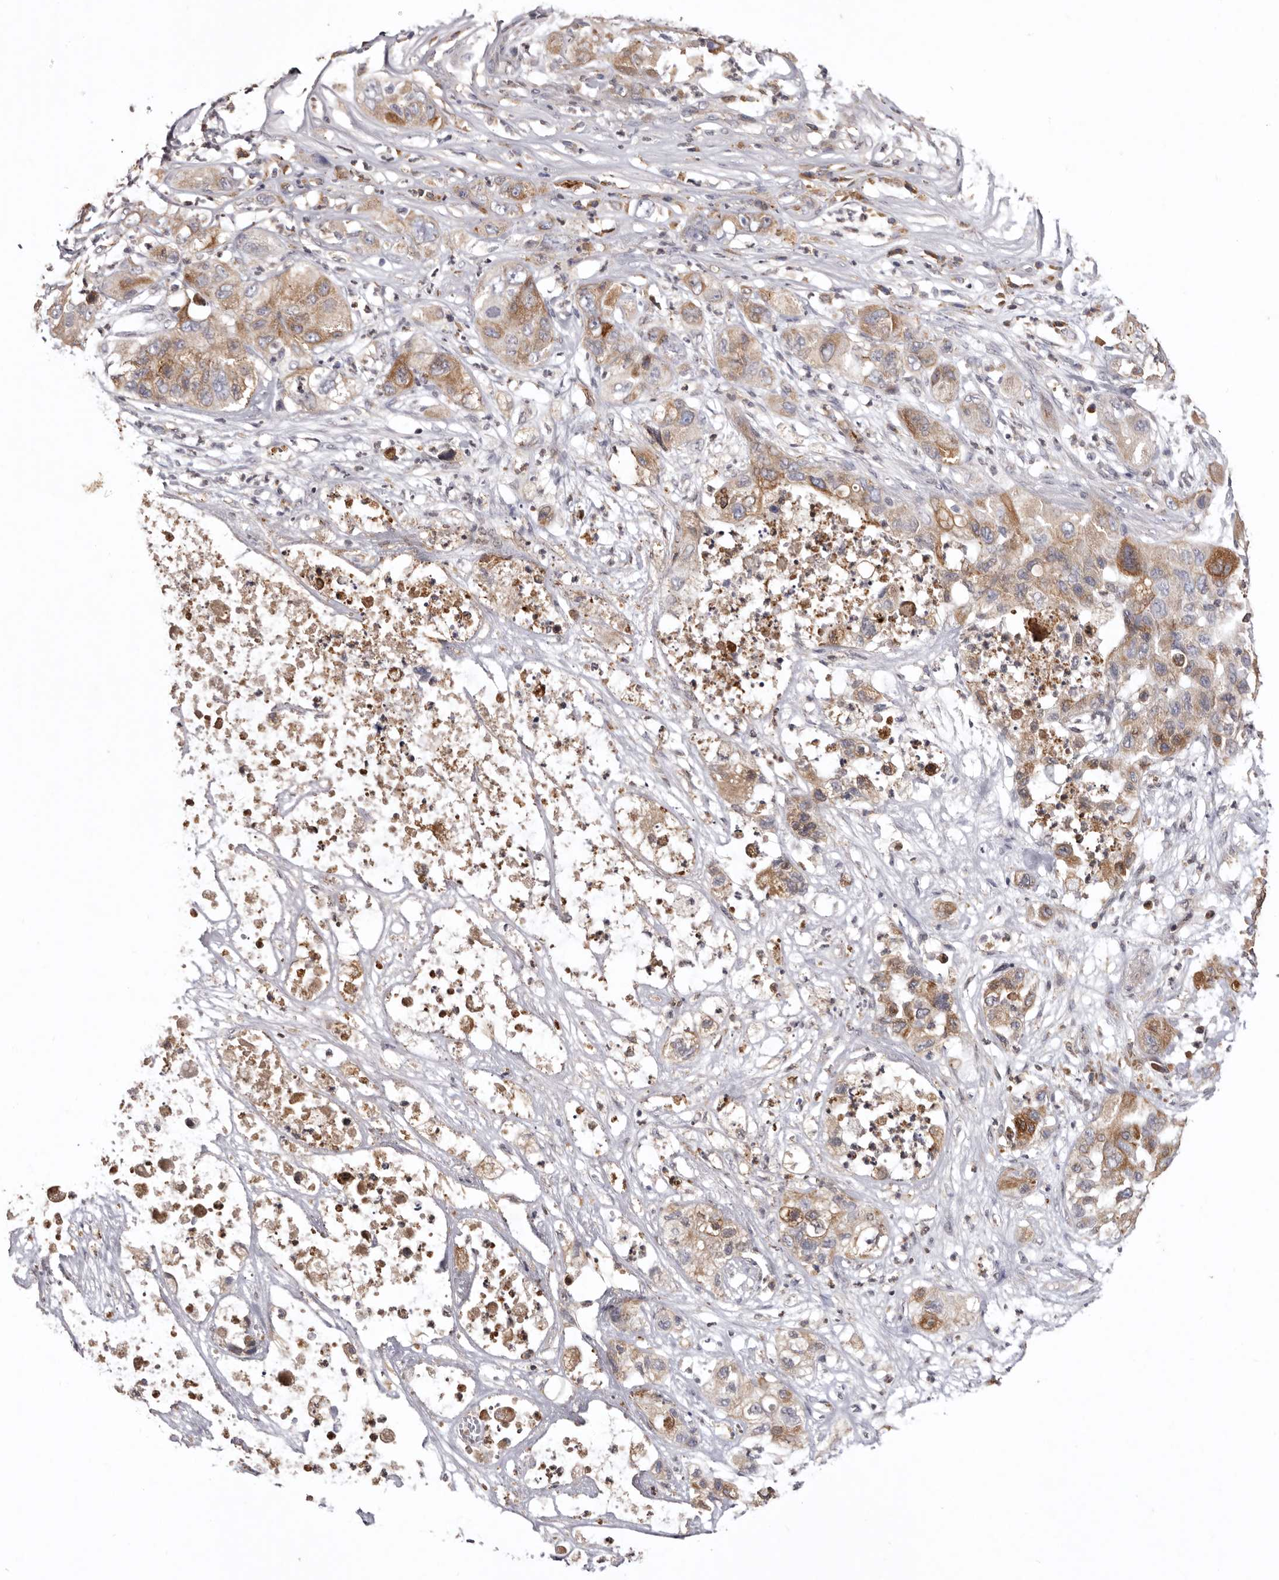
{"staining": {"intensity": "moderate", "quantity": ">75%", "location": "cytoplasmic/membranous"}, "tissue": "pancreatic cancer", "cell_type": "Tumor cells", "image_type": "cancer", "snomed": [{"axis": "morphology", "description": "Adenocarcinoma, NOS"}, {"axis": "topography", "description": "Pancreas"}], "caption": "A micrograph showing moderate cytoplasmic/membranous expression in about >75% of tumor cells in pancreatic cancer (adenocarcinoma), as visualized by brown immunohistochemical staining.", "gene": "INKA2", "patient": {"sex": "female", "age": 78}}